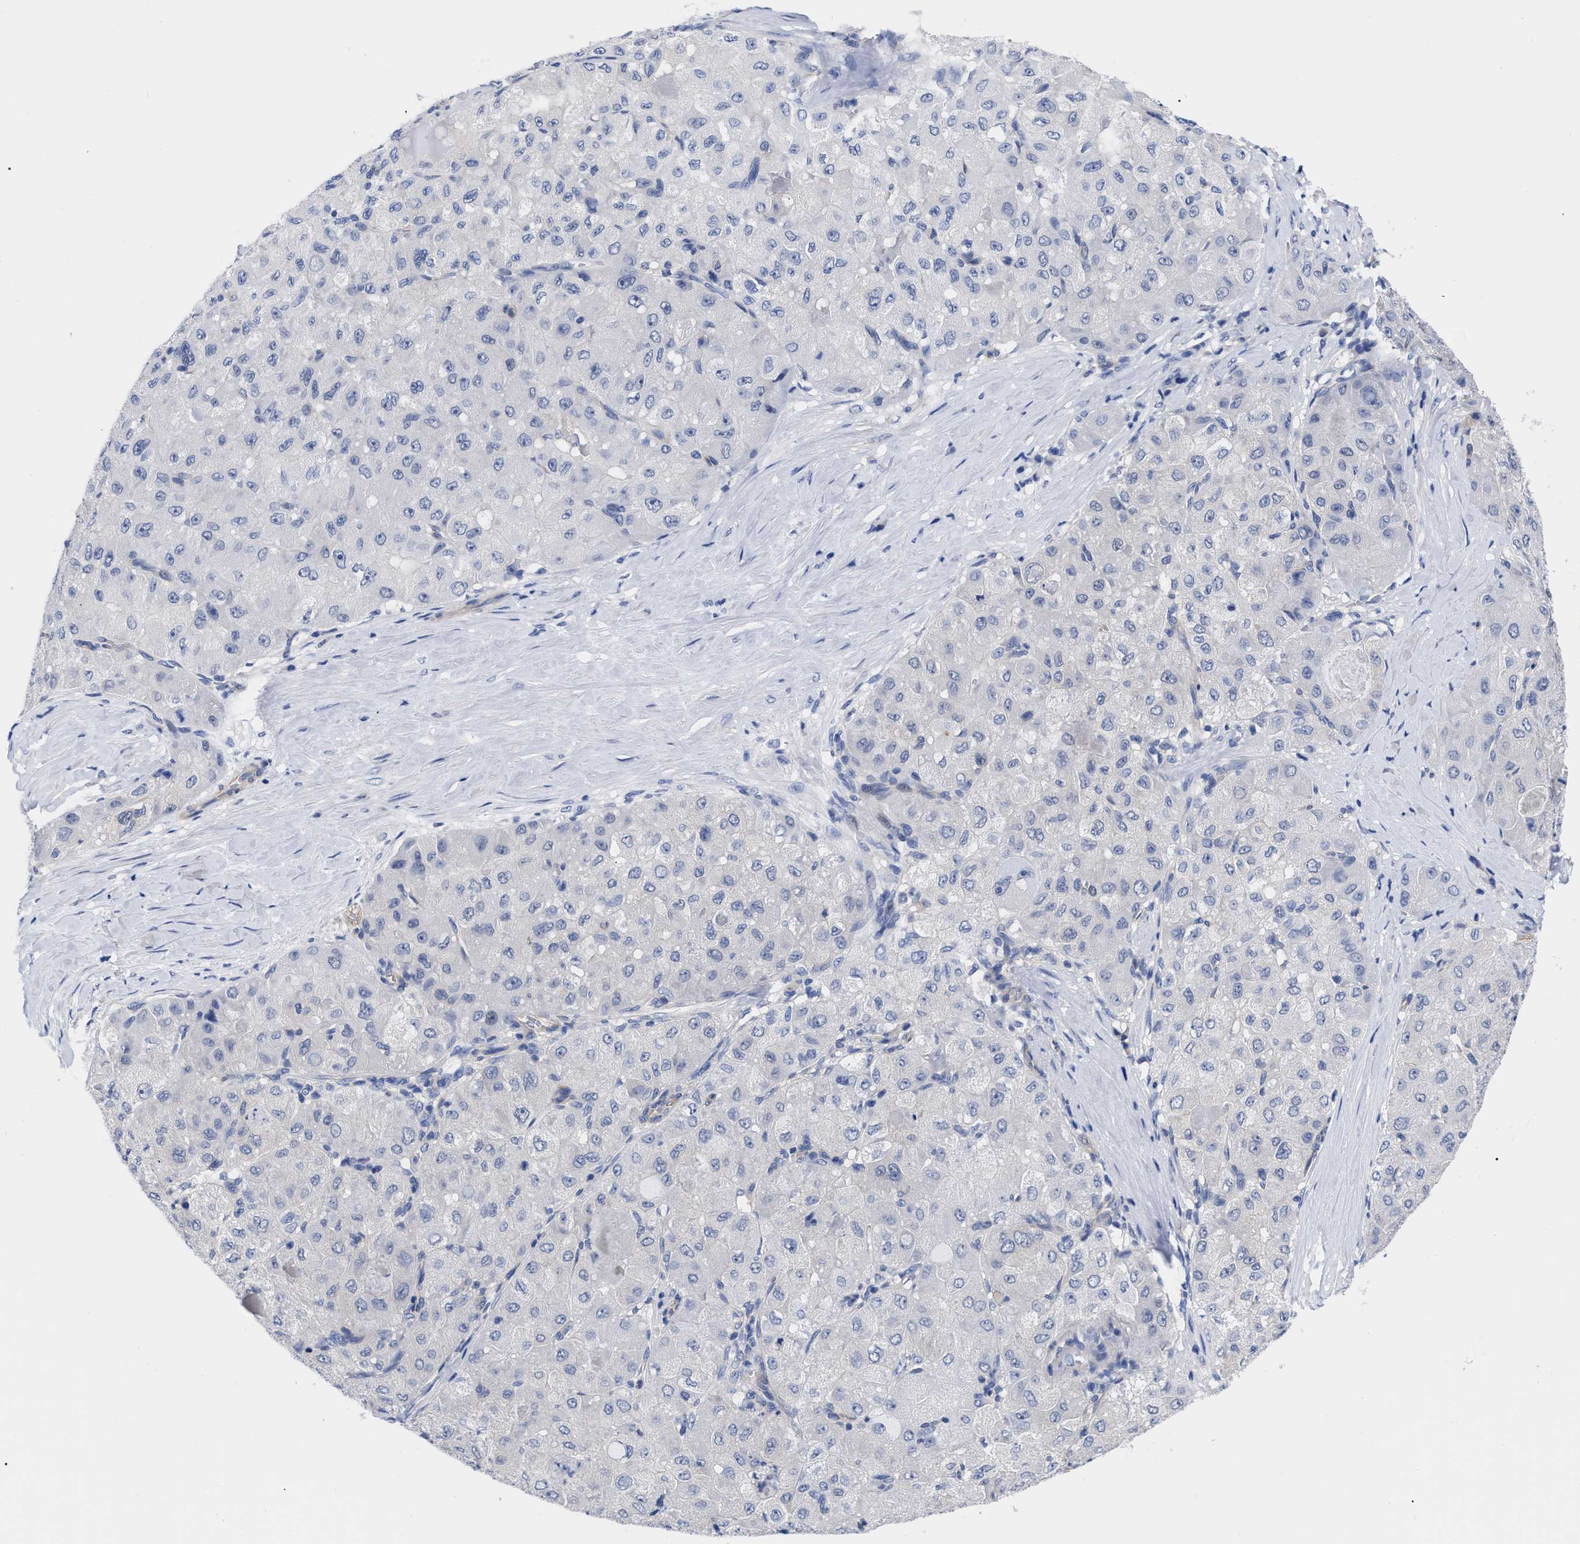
{"staining": {"intensity": "negative", "quantity": "none", "location": "none"}, "tissue": "liver cancer", "cell_type": "Tumor cells", "image_type": "cancer", "snomed": [{"axis": "morphology", "description": "Carcinoma, Hepatocellular, NOS"}, {"axis": "topography", "description": "Liver"}], "caption": "Liver cancer (hepatocellular carcinoma) stained for a protein using immunohistochemistry shows no expression tumor cells.", "gene": "IRAG2", "patient": {"sex": "male", "age": 80}}